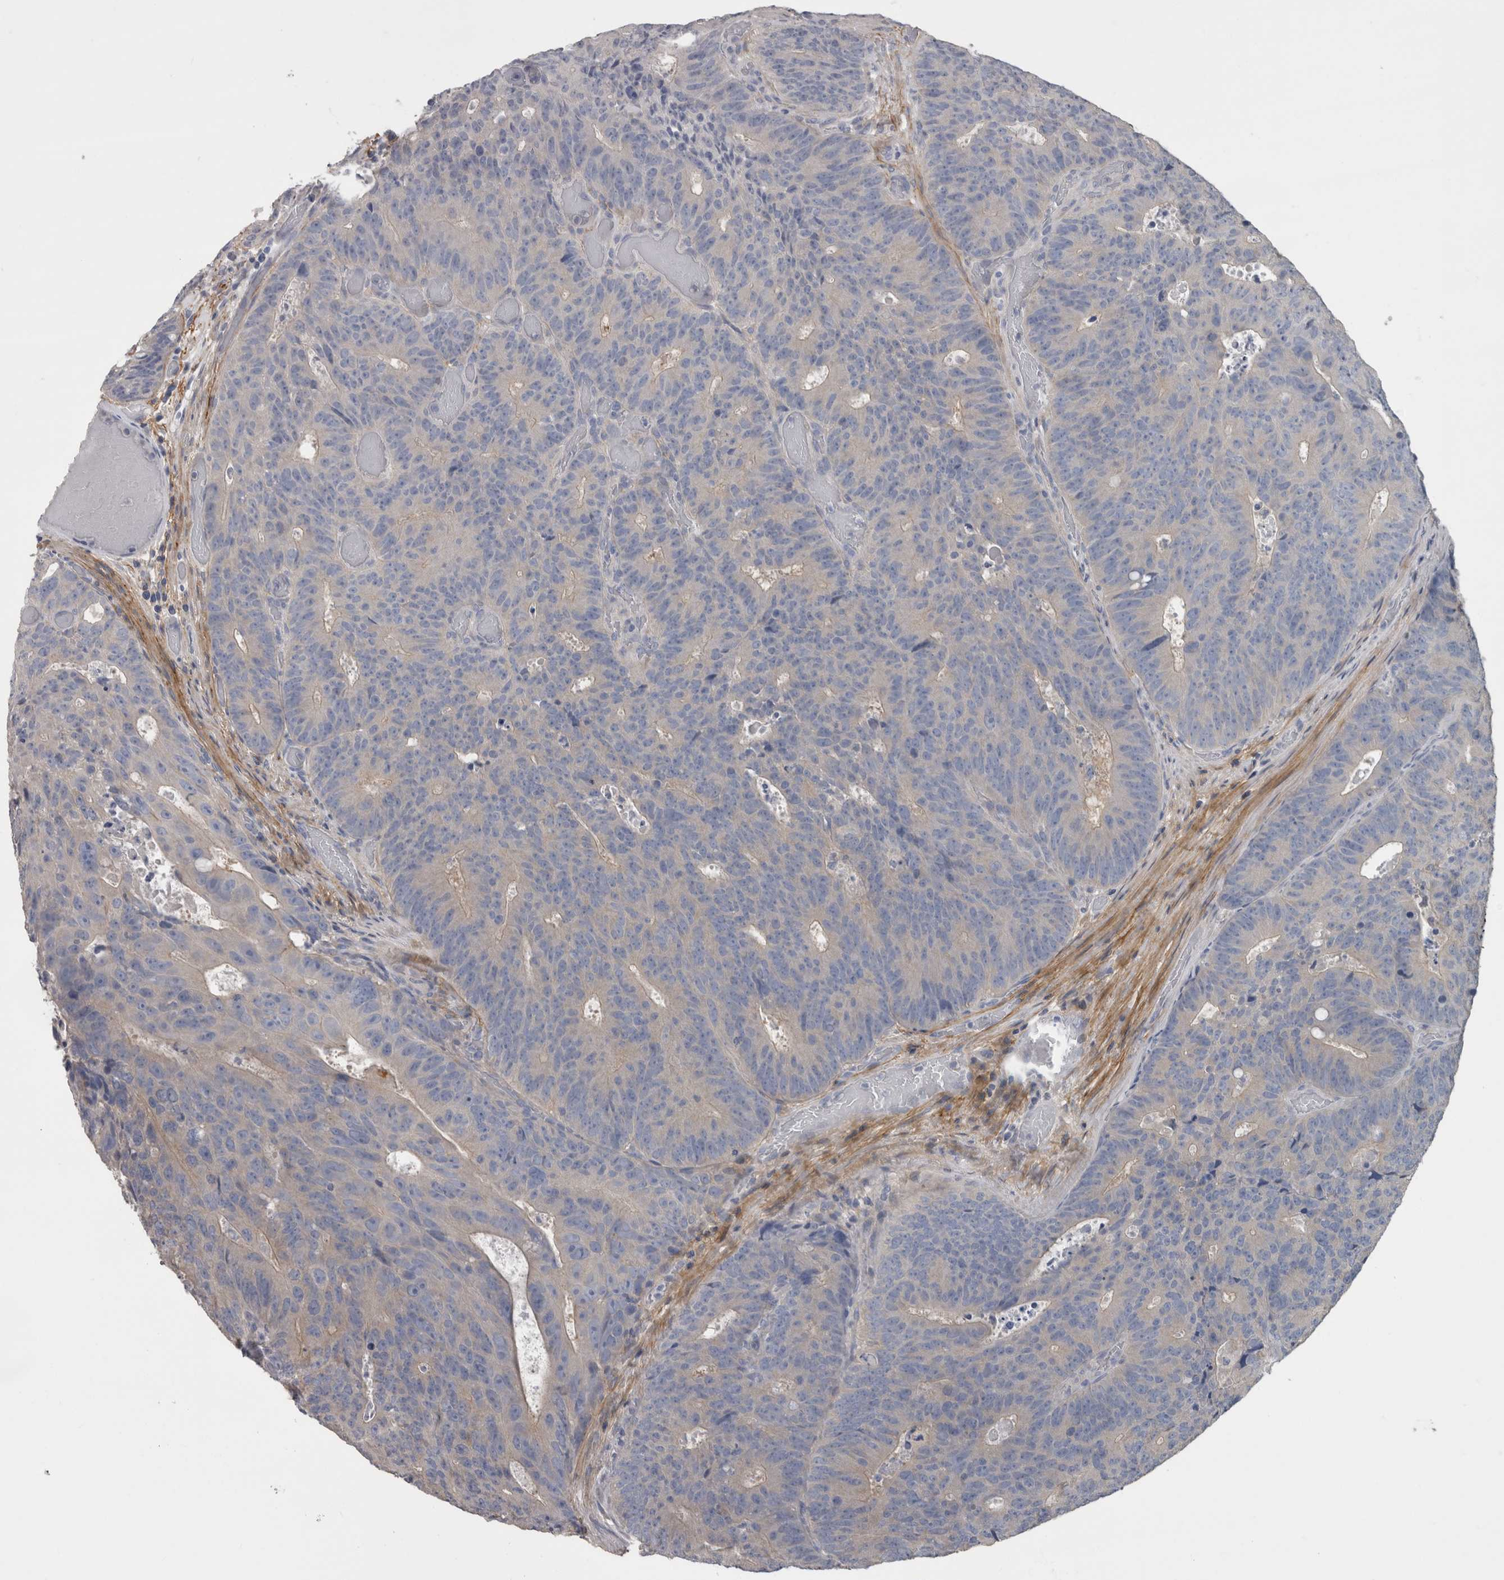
{"staining": {"intensity": "negative", "quantity": "none", "location": "none"}, "tissue": "colorectal cancer", "cell_type": "Tumor cells", "image_type": "cancer", "snomed": [{"axis": "morphology", "description": "Adenocarcinoma, NOS"}, {"axis": "topography", "description": "Colon"}], "caption": "Tumor cells are negative for brown protein staining in colorectal cancer.", "gene": "EFEMP2", "patient": {"sex": "male", "age": 87}}